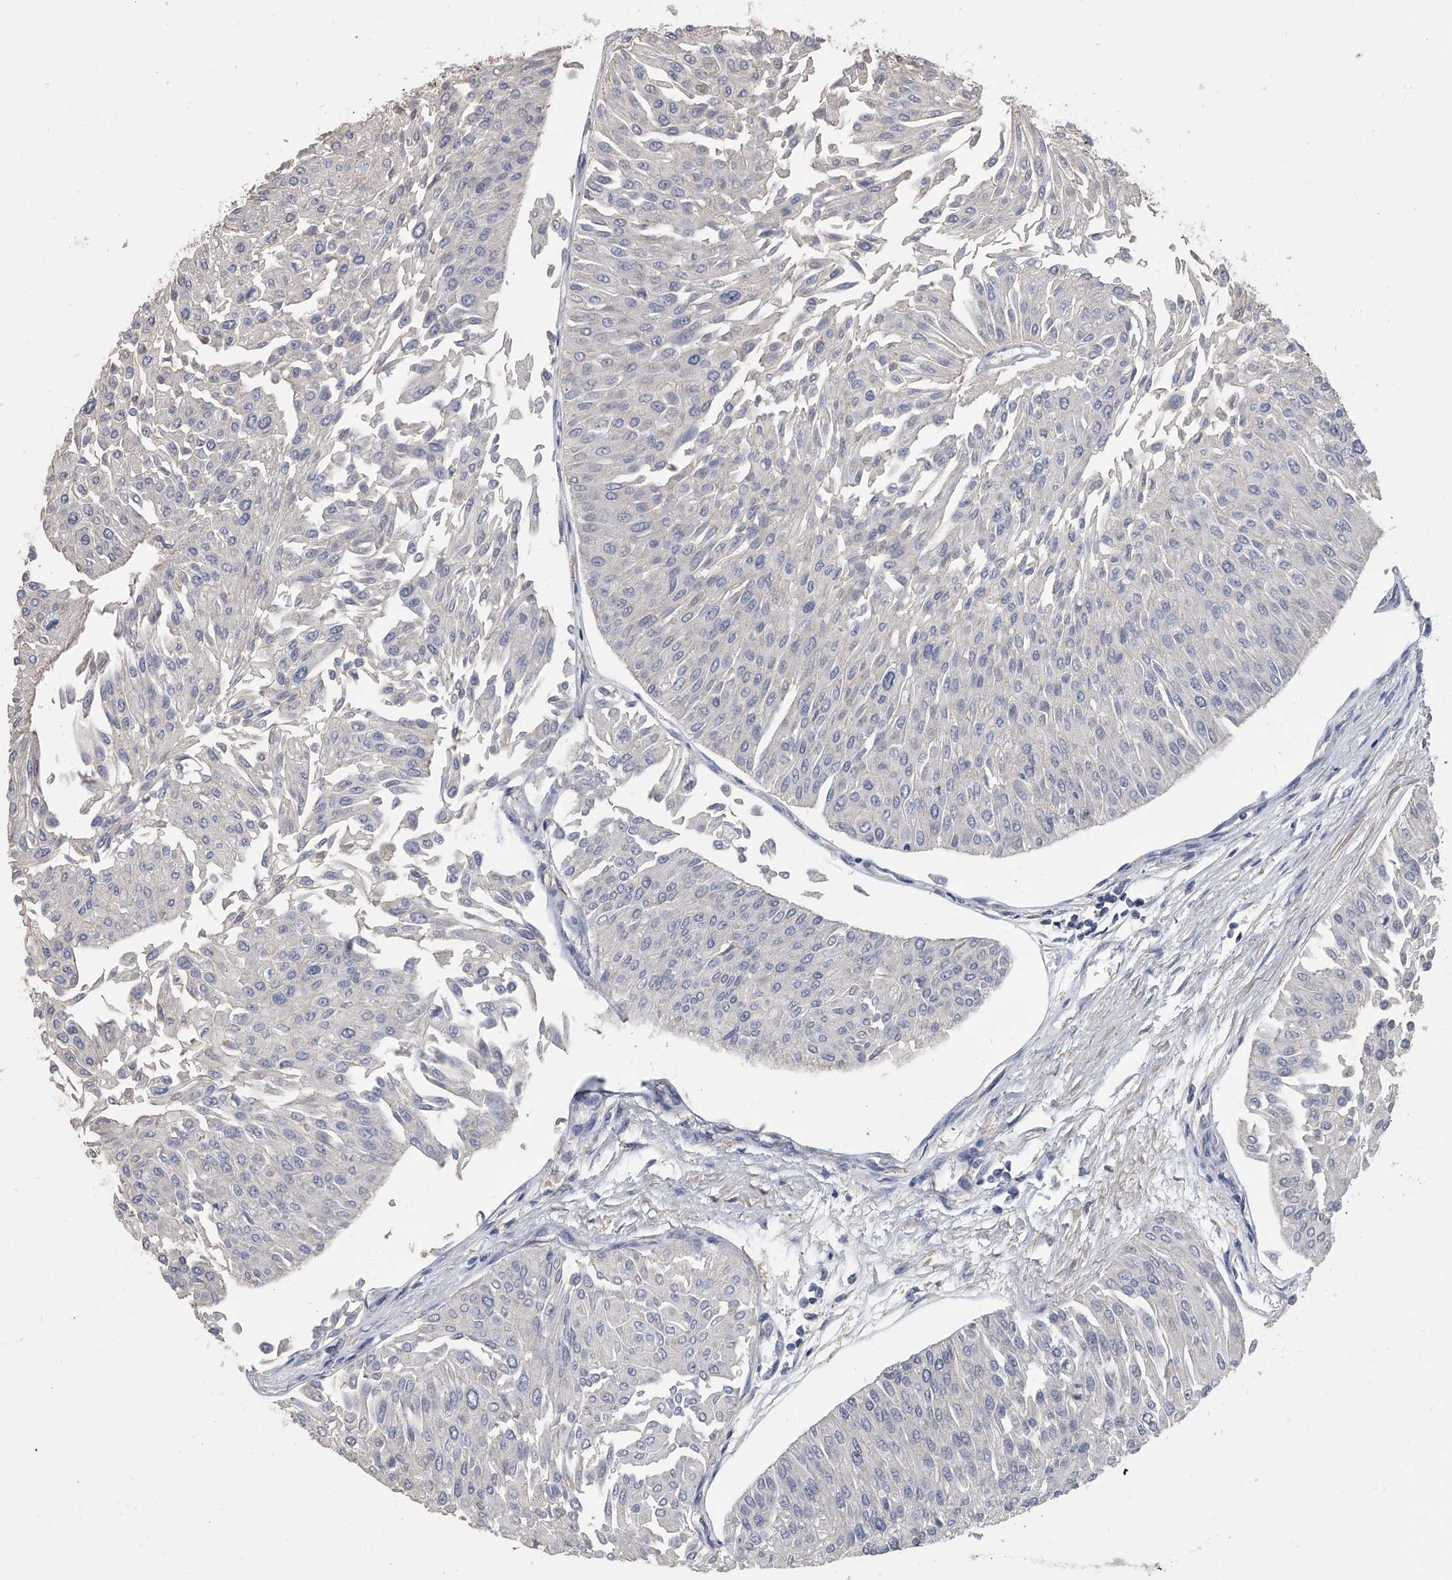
{"staining": {"intensity": "negative", "quantity": "none", "location": "none"}, "tissue": "urothelial cancer", "cell_type": "Tumor cells", "image_type": "cancer", "snomed": [{"axis": "morphology", "description": "Urothelial carcinoma, Low grade"}, {"axis": "topography", "description": "Urinary bladder"}], "caption": "Tumor cells show no significant expression in urothelial carcinoma (low-grade). (DAB IHC visualized using brightfield microscopy, high magnification).", "gene": "MAP4K3", "patient": {"sex": "male", "age": 67}}